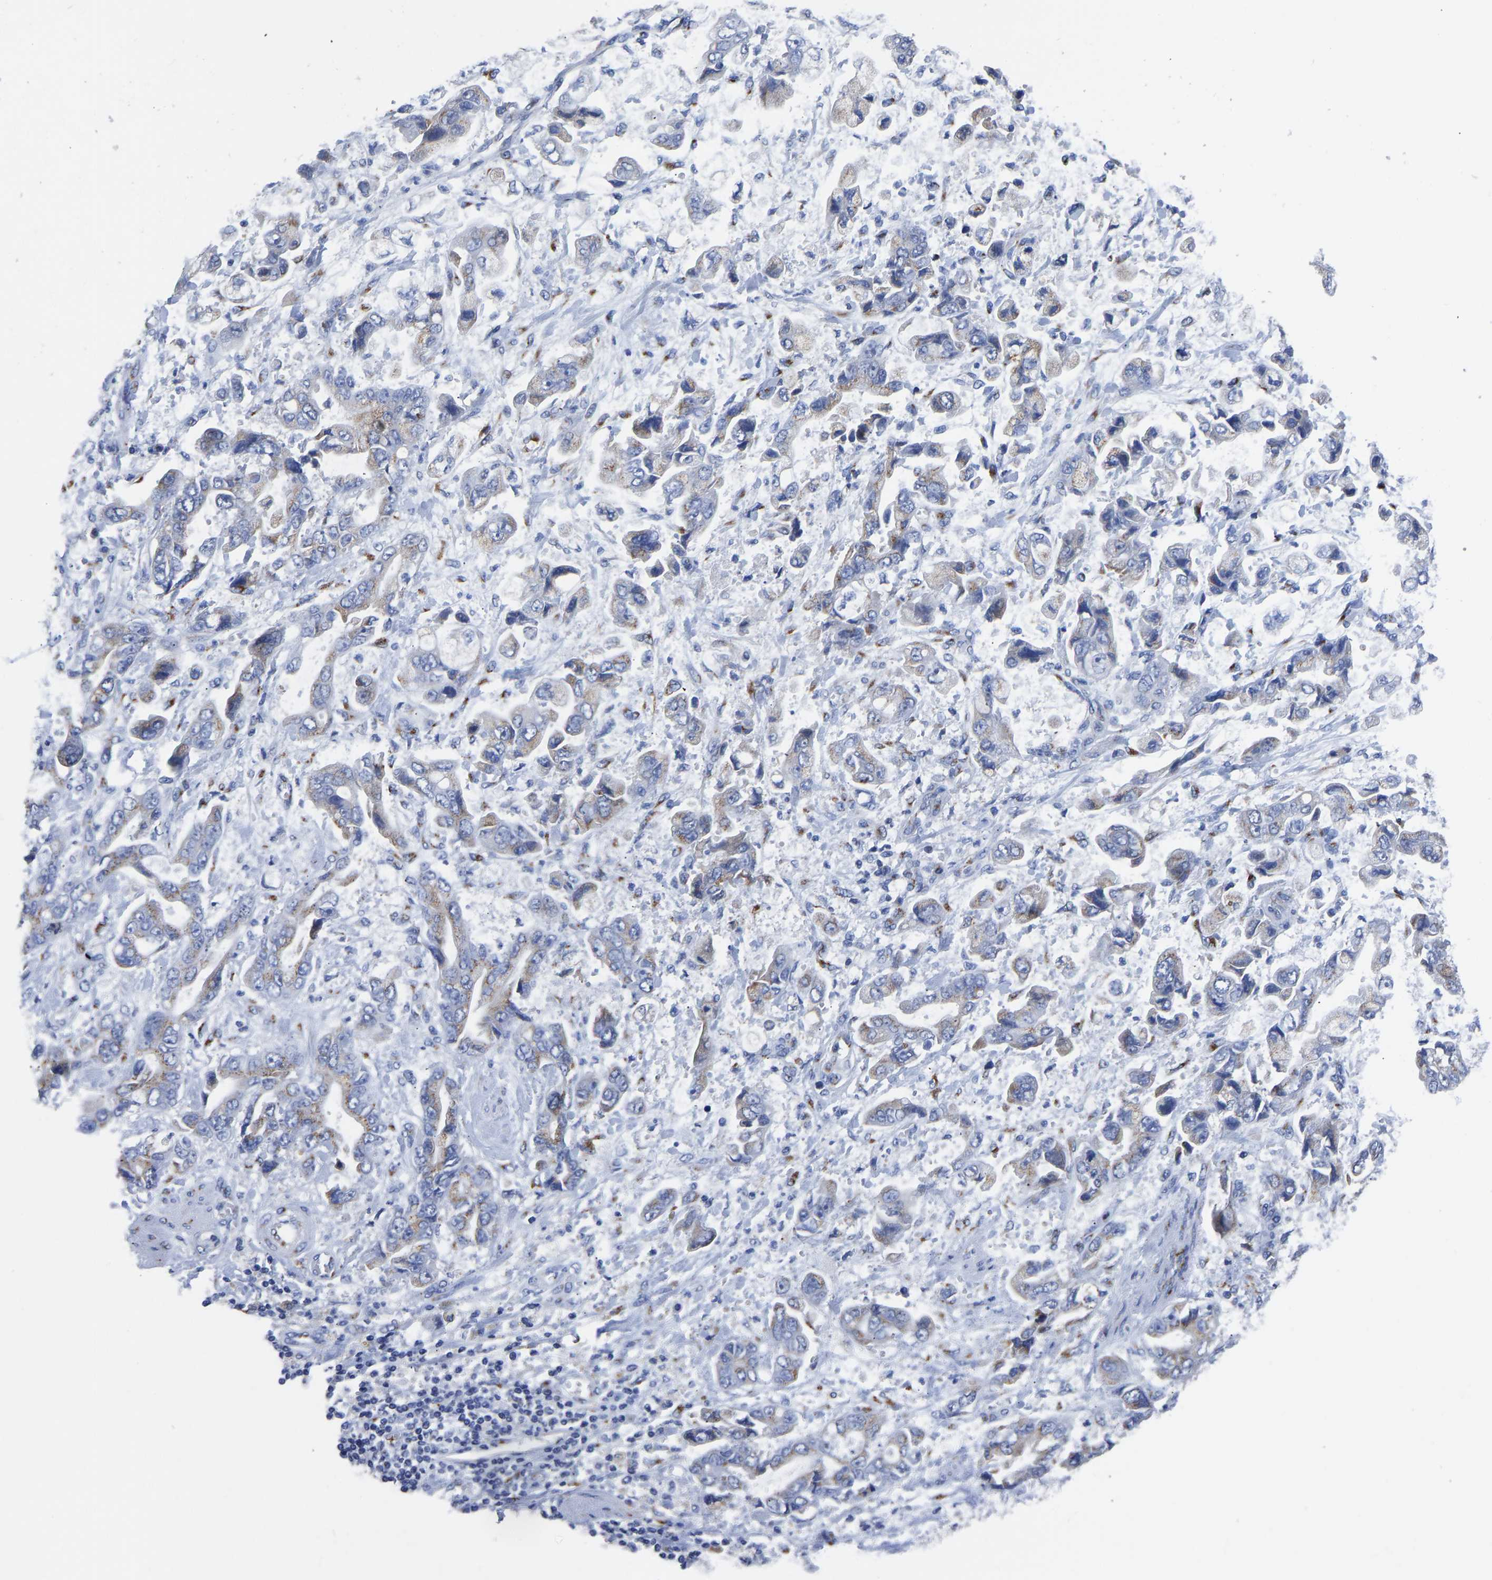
{"staining": {"intensity": "moderate", "quantity": "25%-75%", "location": "cytoplasmic/membranous"}, "tissue": "stomach cancer", "cell_type": "Tumor cells", "image_type": "cancer", "snomed": [{"axis": "morphology", "description": "Normal tissue, NOS"}, {"axis": "morphology", "description": "Adenocarcinoma, NOS"}, {"axis": "topography", "description": "Stomach"}], "caption": "Protein expression analysis of human adenocarcinoma (stomach) reveals moderate cytoplasmic/membranous positivity in about 25%-75% of tumor cells.", "gene": "TMEM87A", "patient": {"sex": "male", "age": 62}}